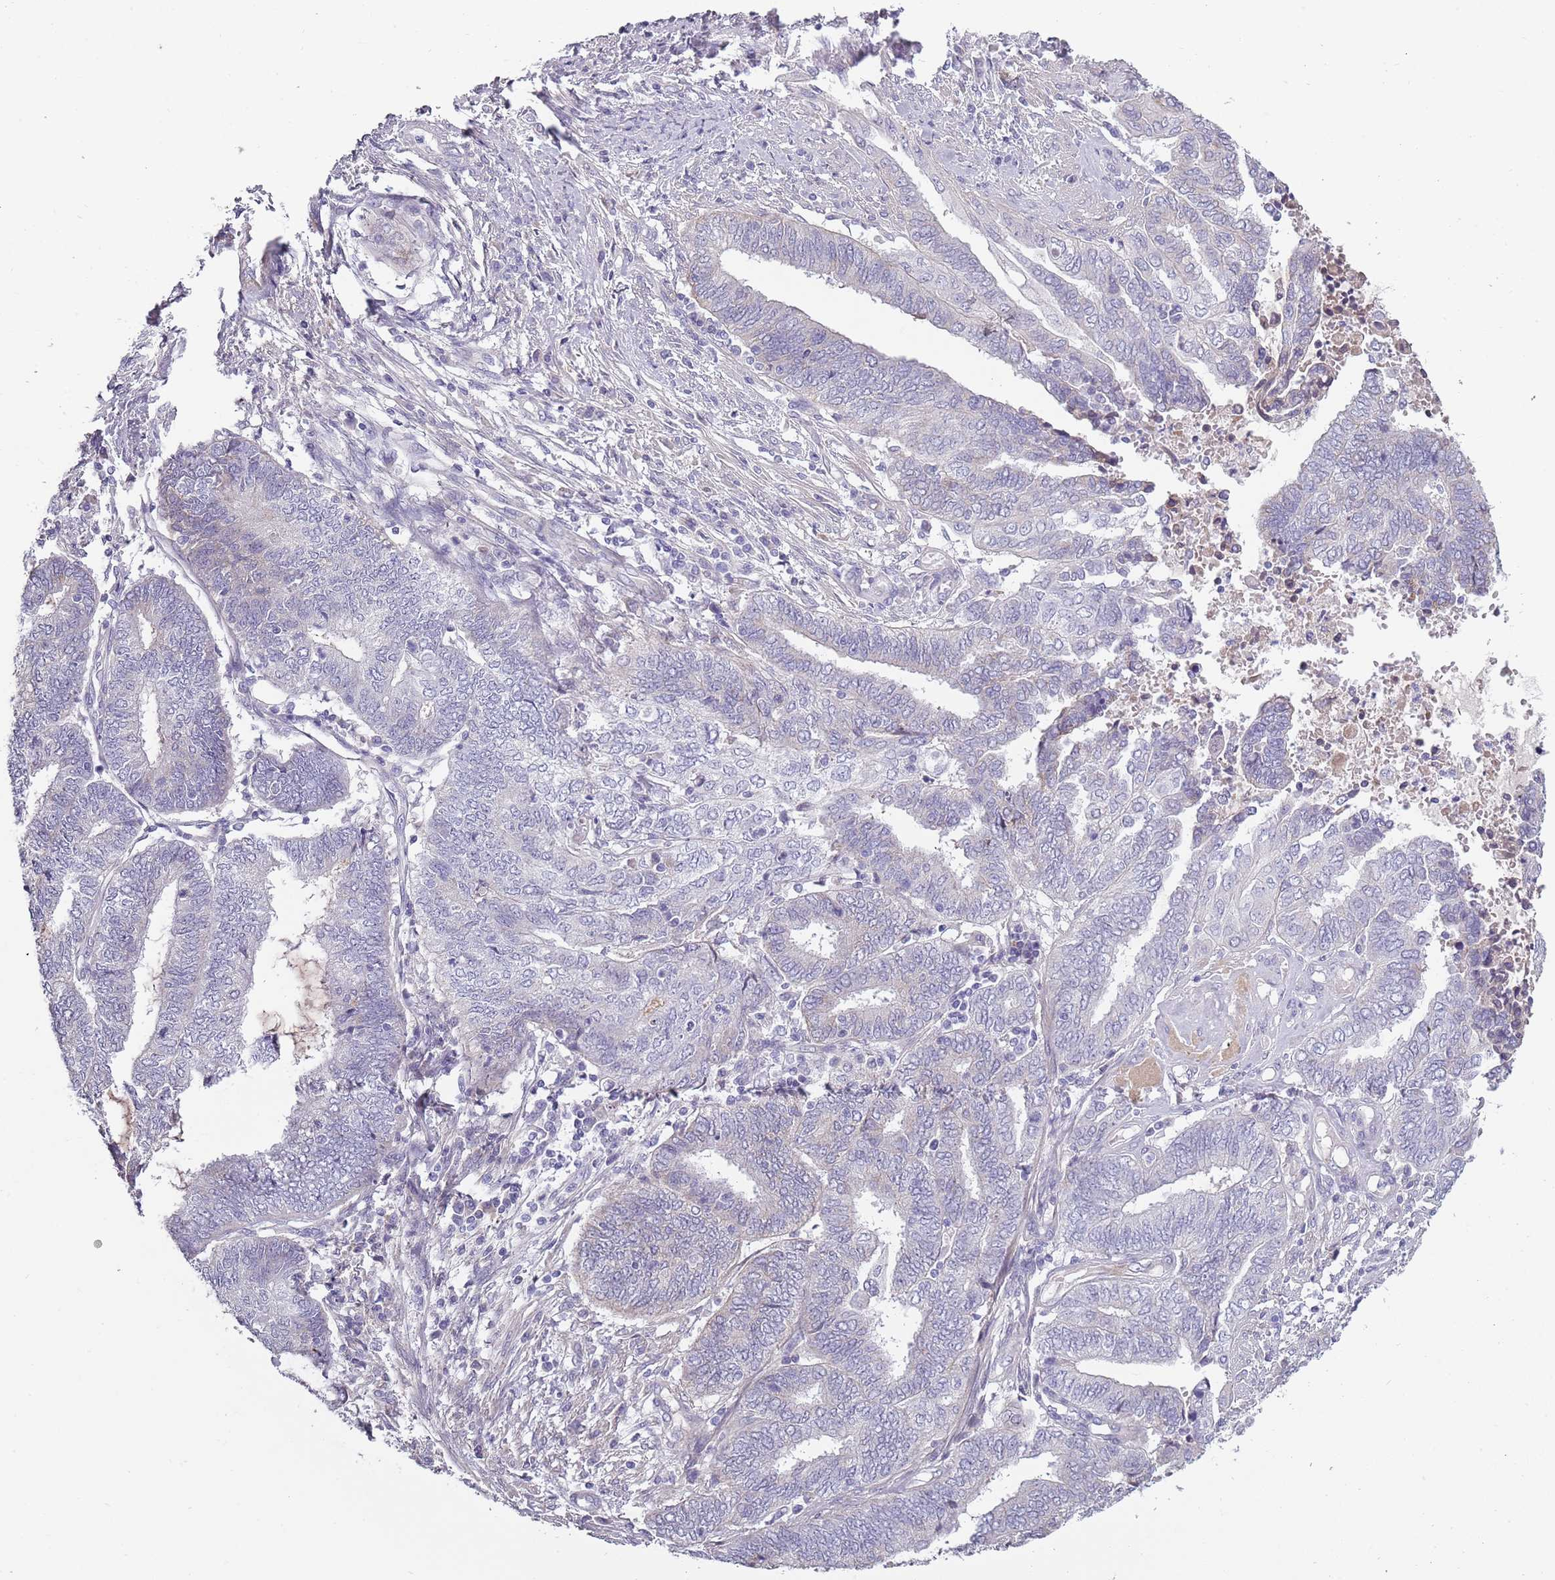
{"staining": {"intensity": "negative", "quantity": "none", "location": "none"}, "tissue": "endometrial cancer", "cell_type": "Tumor cells", "image_type": "cancer", "snomed": [{"axis": "morphology", "description": "Adenocarcinoma, NOS"}, {"axis": "topography", "description": "Uterus"}, {"axis": "topography", "description": "Endometrium"}], "caption": "Immunohistochemistry photomicrograph of adenocarcinoma (endometrial) stained for a protein (brown), which demonstrates no expression in tumor cells.", "gene": "TNFRSF6B", "patient": {"sex": "female", "age": 70}}